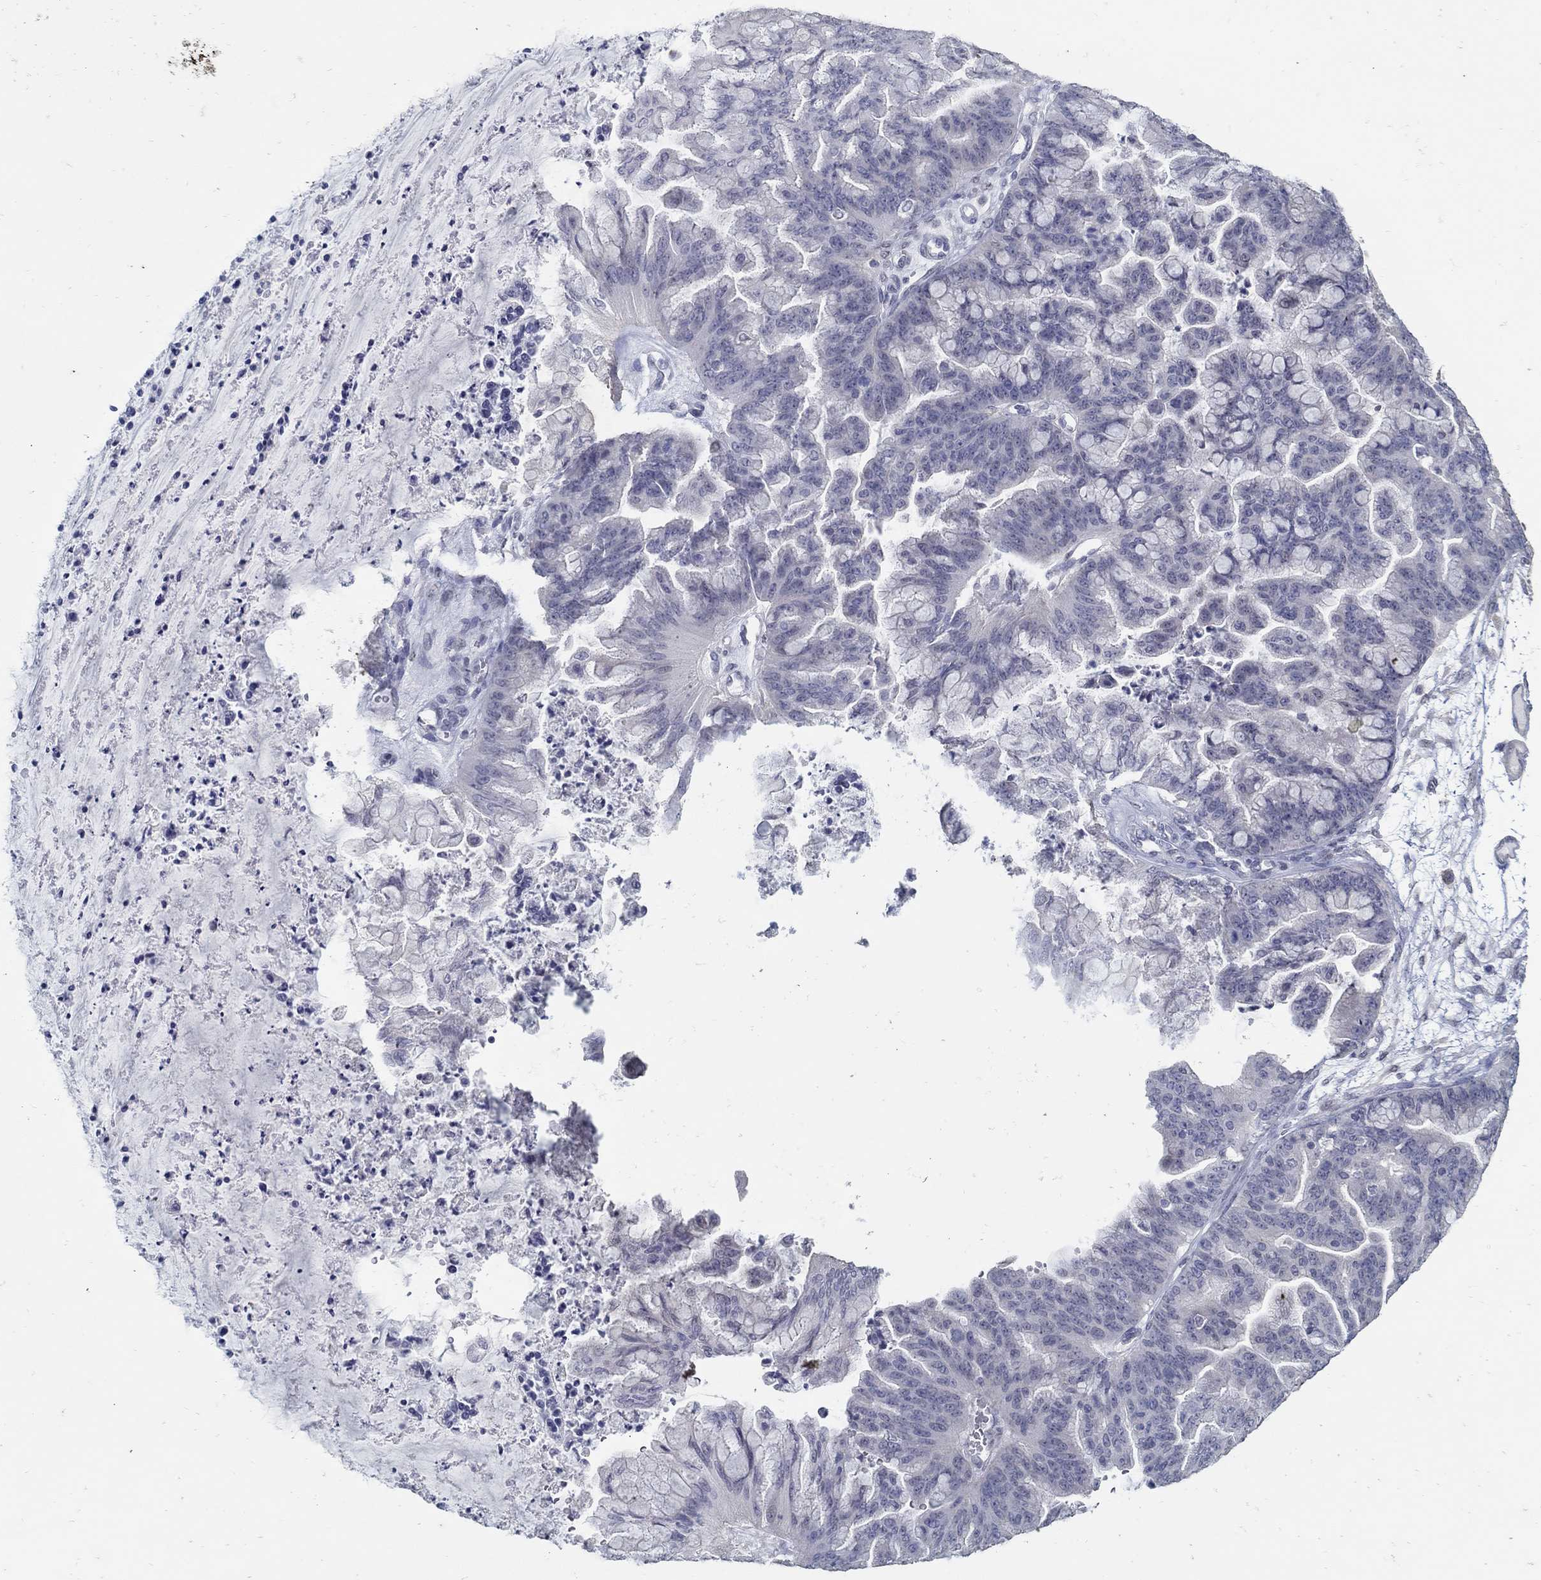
{"staining": {"intensity": "negative", "quantity": "none", "location": "none"}, "tissue": "ovarian cancer", "cell_type": "Tumor cells", "image_type": "cancer", "snomed": [{"axis": "morphology", "description": "Cystadenocarcinoma, mucinous, NOS"}, {"axis": "topography", "description": "Ovary"}], "caption": "The micrograph shows no significant positivity in tumor cells of ovarian cancer. (IHC, brightfield microscopy, high magnification).", "gene": "USP29", "patient": {"sex": "female", "age": 67}}